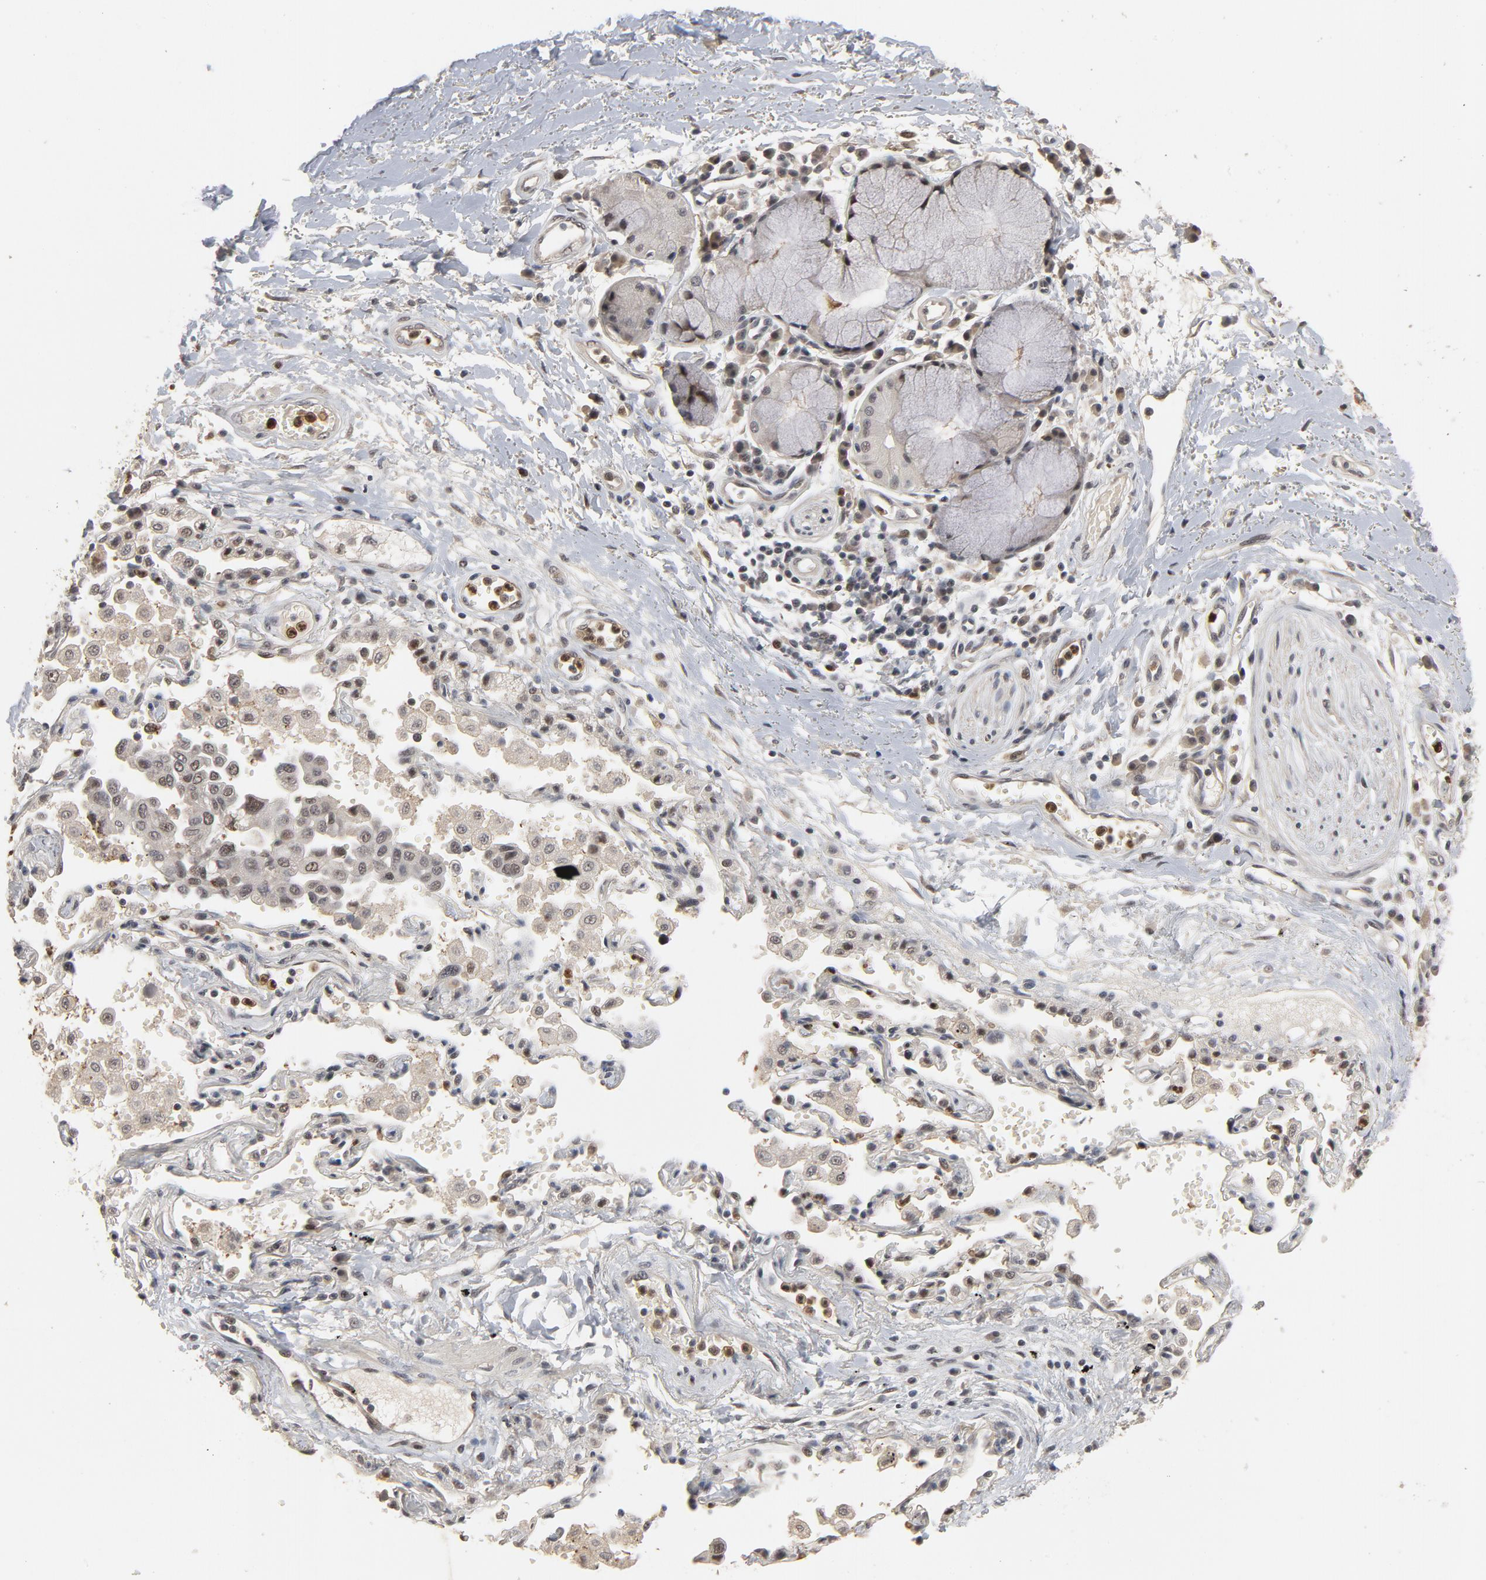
{"staining": {"intensity": "negative", "quantity": "none", "location": "none"}, "tissue": "adipose tissue", "cell_type": "Adipocytes", "image_type": "normal", "snomed": [{"axis": "morphology", "description": "Normal tissue, NOS"}, {"axis": "morphology", "description": "Adenocarcinoma, NOS"}, {"axis": "topography", "description": "Cartilage tissue"}, {"axis": "topography", "description": "Bronchus"}, {"axis": "topography", "description": "Lung"}], "caption": "A high-resolution micrograph shows immunohistochemistry (IHC) staining of unremarkable adipose tissue, which displays no significant expression in adipocytes.", "gene": "RTL5", "patient": {"sex": "female", "age": 67}}